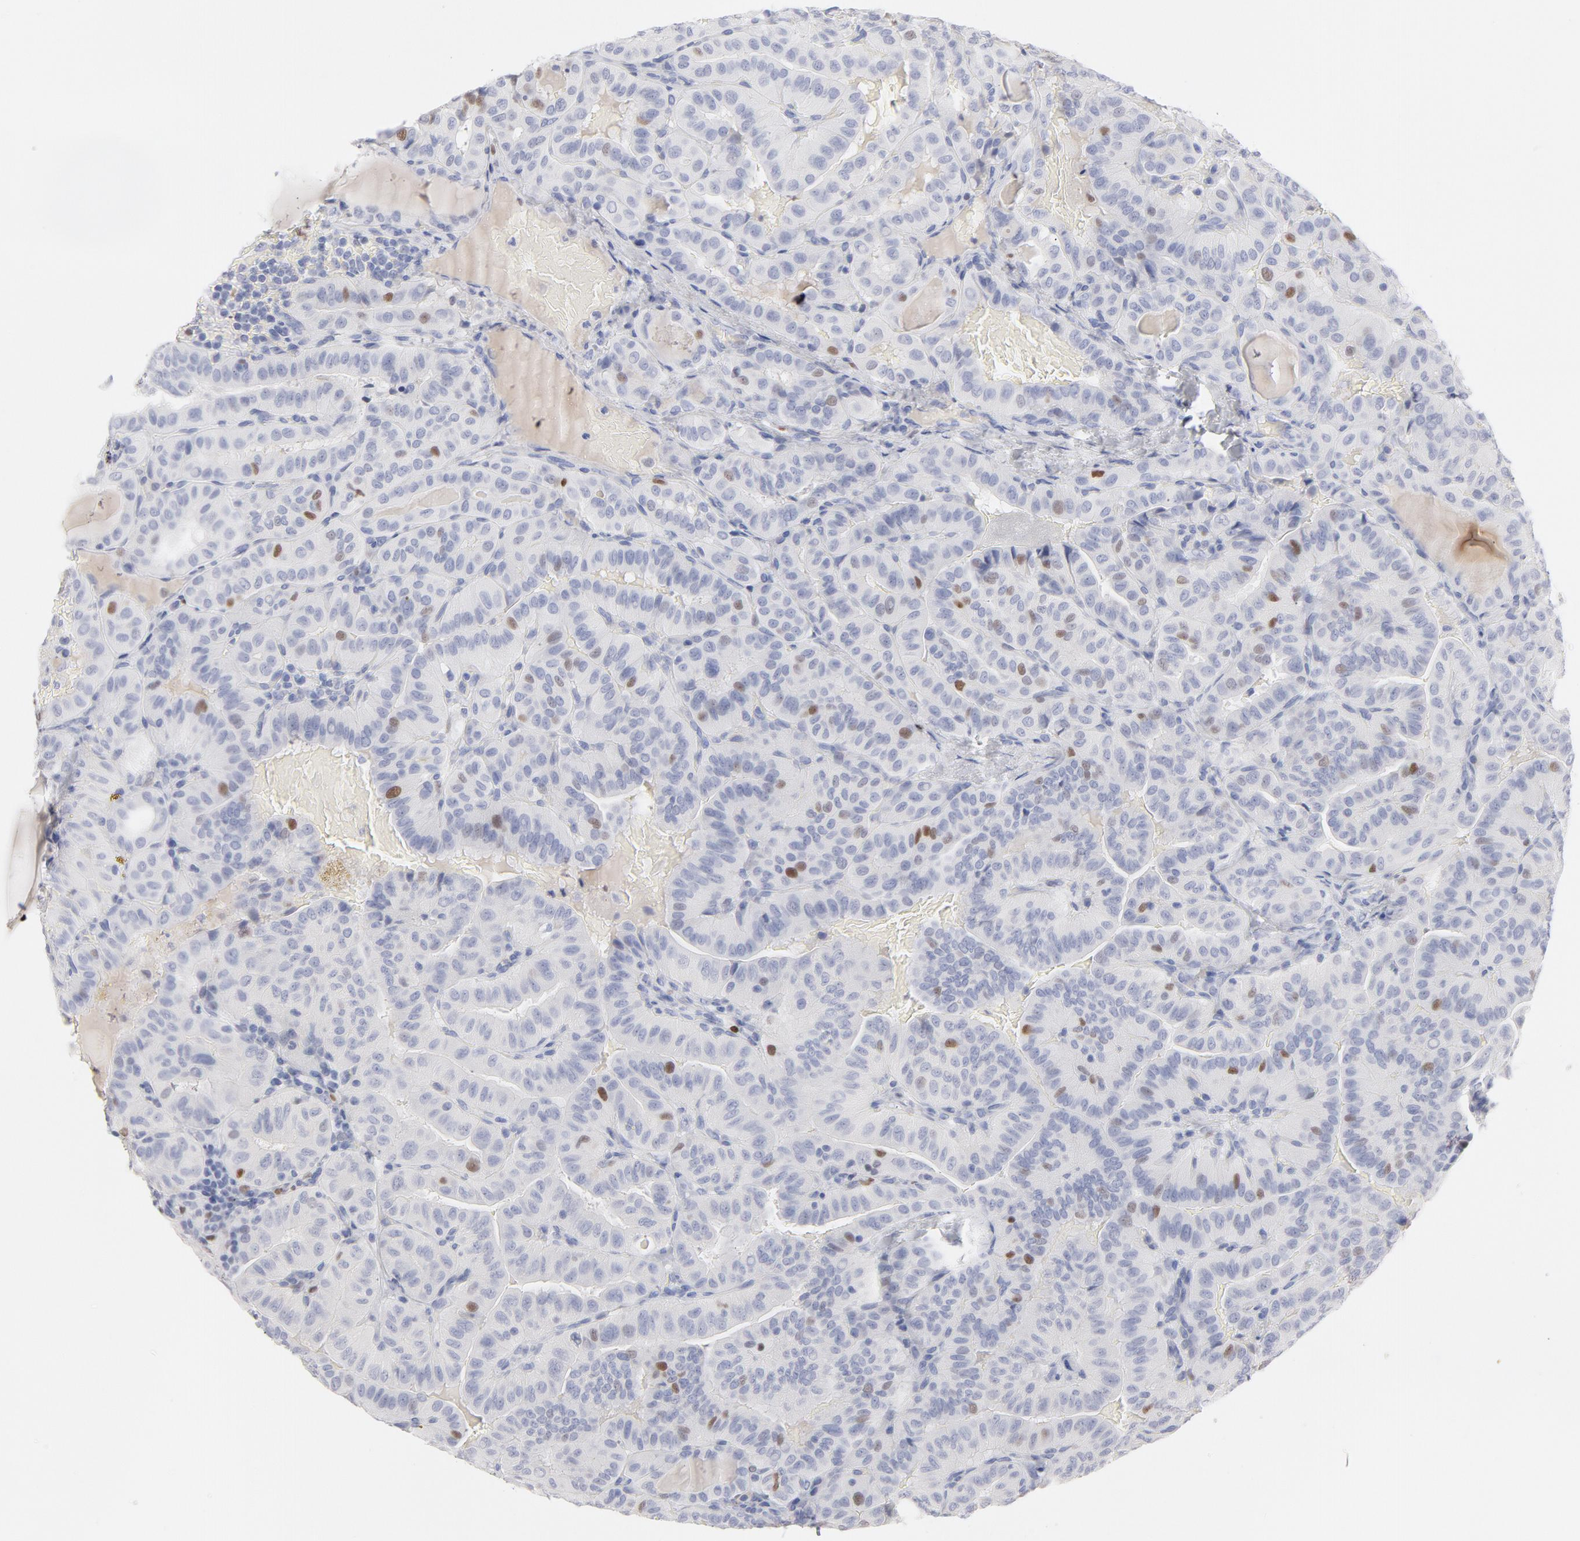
{"staining": {"intensity": "moderate", "quantity": "<25%", "location": "nuclear"}, "tissue": "thyroid cancer", "cell_type": "Tumor cells", "image_type": "cancer", "snomed": [{"axis": "morphology", "description": "Papillary adenocarcinoma, NOS"}, {"axis": "topography", "description": "Thyroid gland"}], "caption": "Approximately <25% of tumor cells in human thyroid cancer reveal moderate nuclear protein staining as visualized by brown immunohistochemical staining.", "gene": "MCM7", "patient": {"sex": "male", "age": 77}}